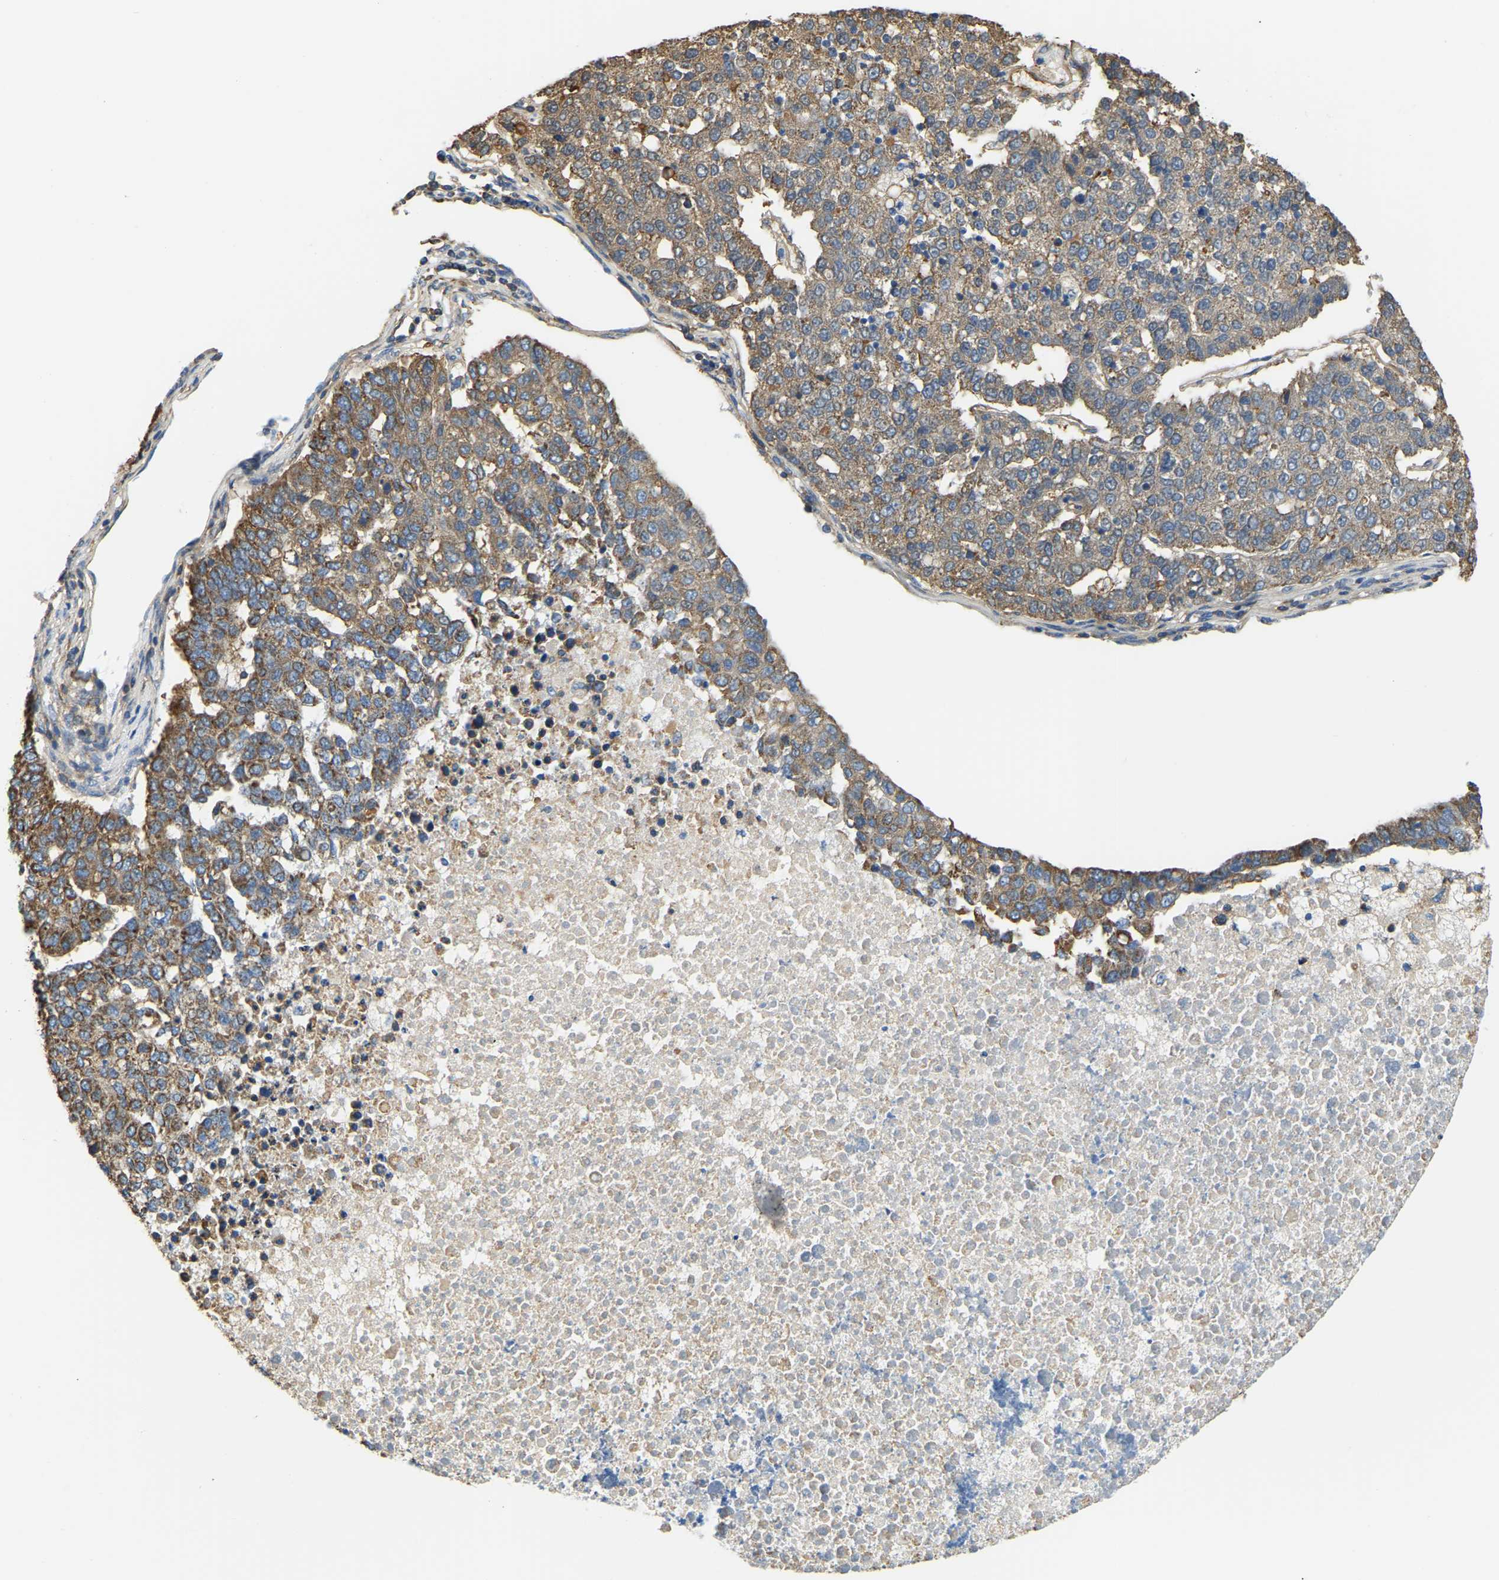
{"staining": {"intensity": "moderate", "quantity": ">75%", "location": "cytoplasmic/membranous"}, "tissue": "pancreatic cancer", "cell_type": "Tumor cells", "image_type": "cancer", "snomed": [{"axis": "morphology", "description": "Adenocarcinoma, NOS"}, {"axis": "topography", "description": "Pancreas"}], "caption": "Protein expression analysis of human pancreatic adenocarcinoma reveals moderate cytoplasmic/membranous expression in about >75% of tumor cells.", "gene": "AHNAK", "patient": {"sex": "female", "age": 61}}